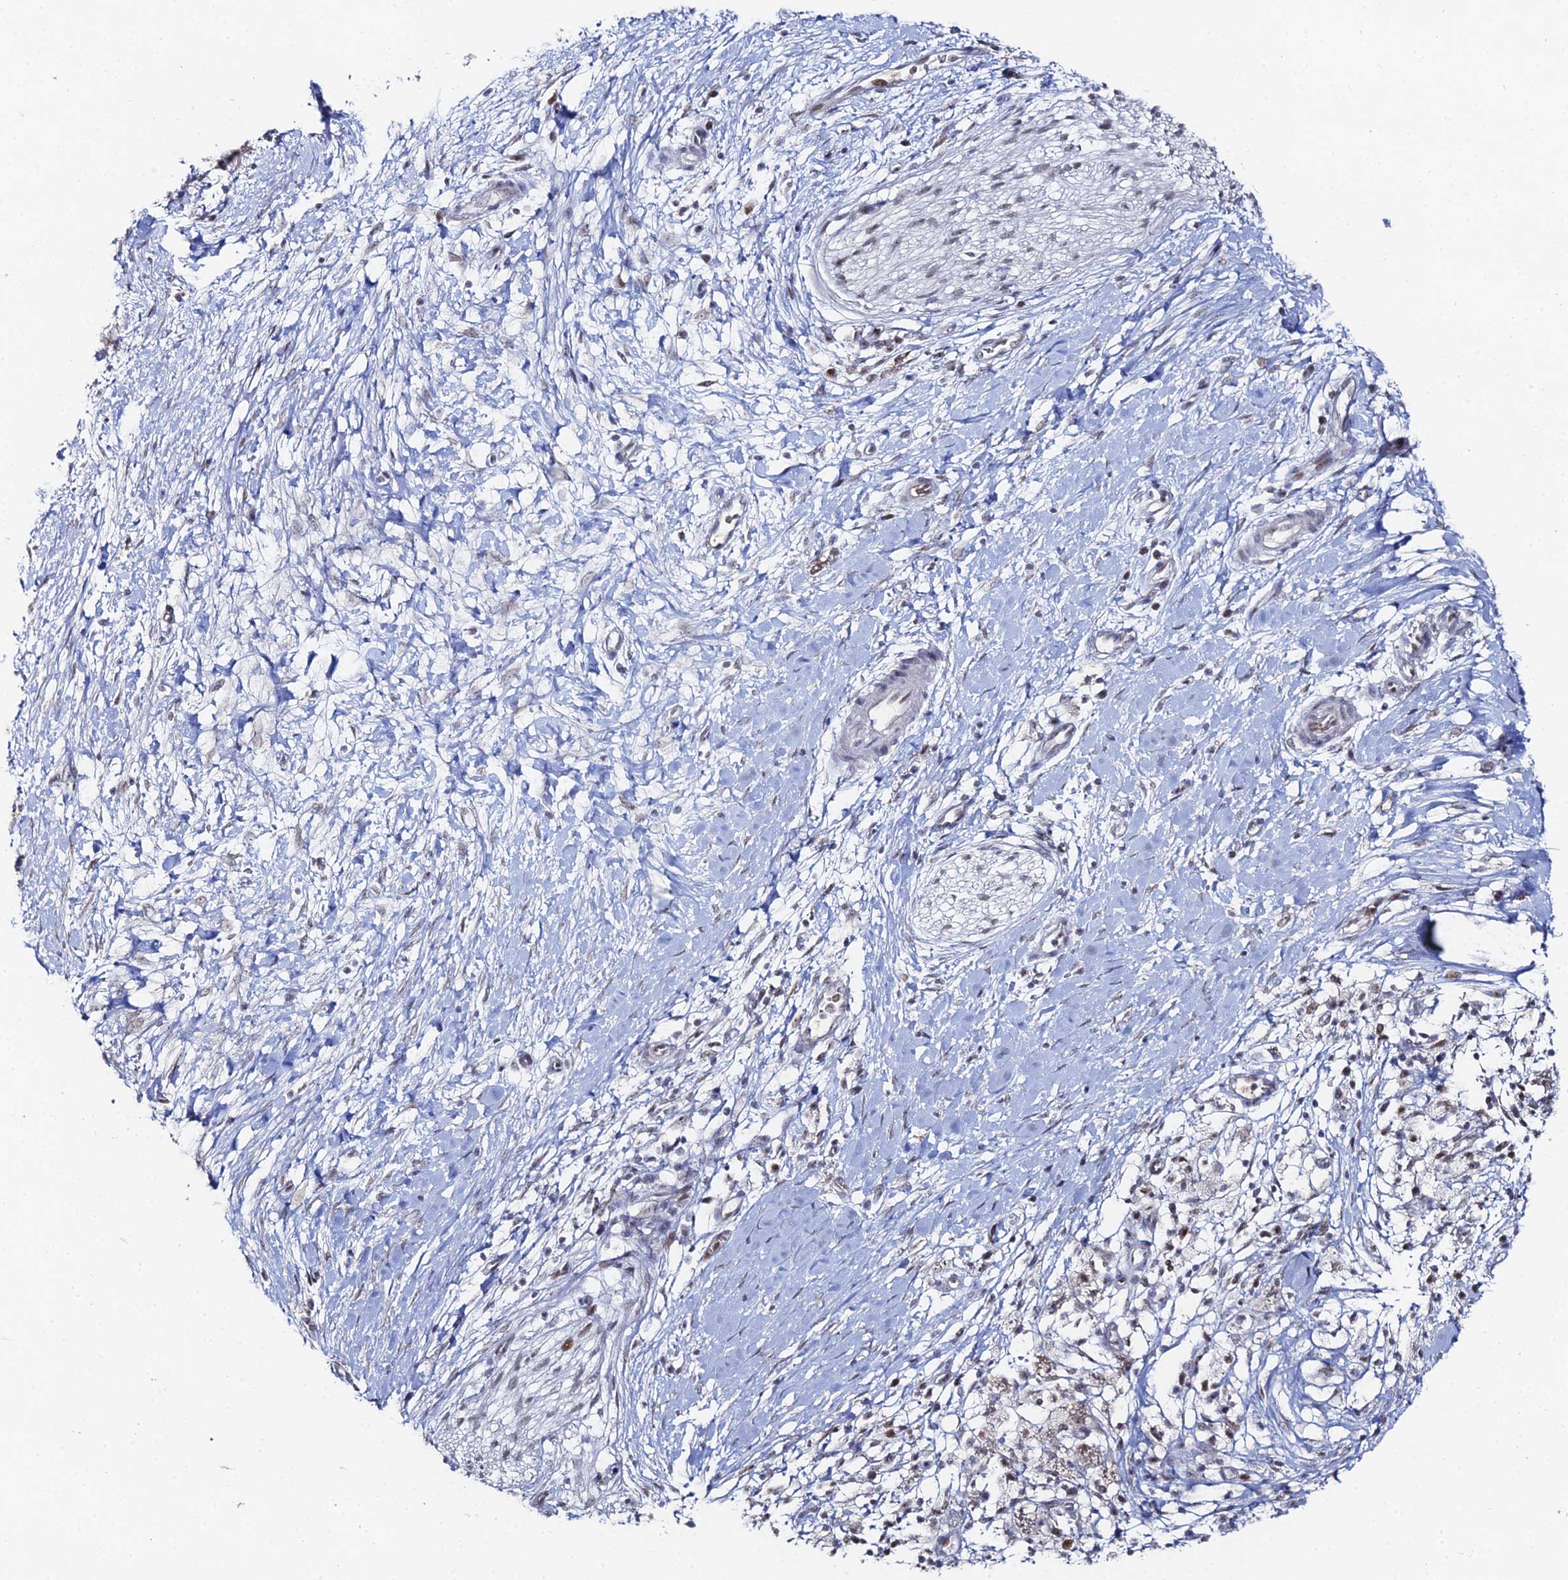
{"staining": {"intensity": "moderate", "quantity": "25%-75%", "location": "nuclear"}, "tissue": "pancreatic cancer", "cell_type": "Tumor cells", "image_type": "cancer", "snomed": [{"axis": "morphology", "description": "Adenocarcinoma, NOS"}, {"axis": "topography", "description": "Pancreas"}], "caption": "Immunohistochemistry (IHC) of pancreatic adenocarcinoma reveals medium levels of moderate nuclear positivity in approximately 25%-75% of tumor cells.", "gene": "GSC2", "patient": {"sex": "male", "age": 68}}